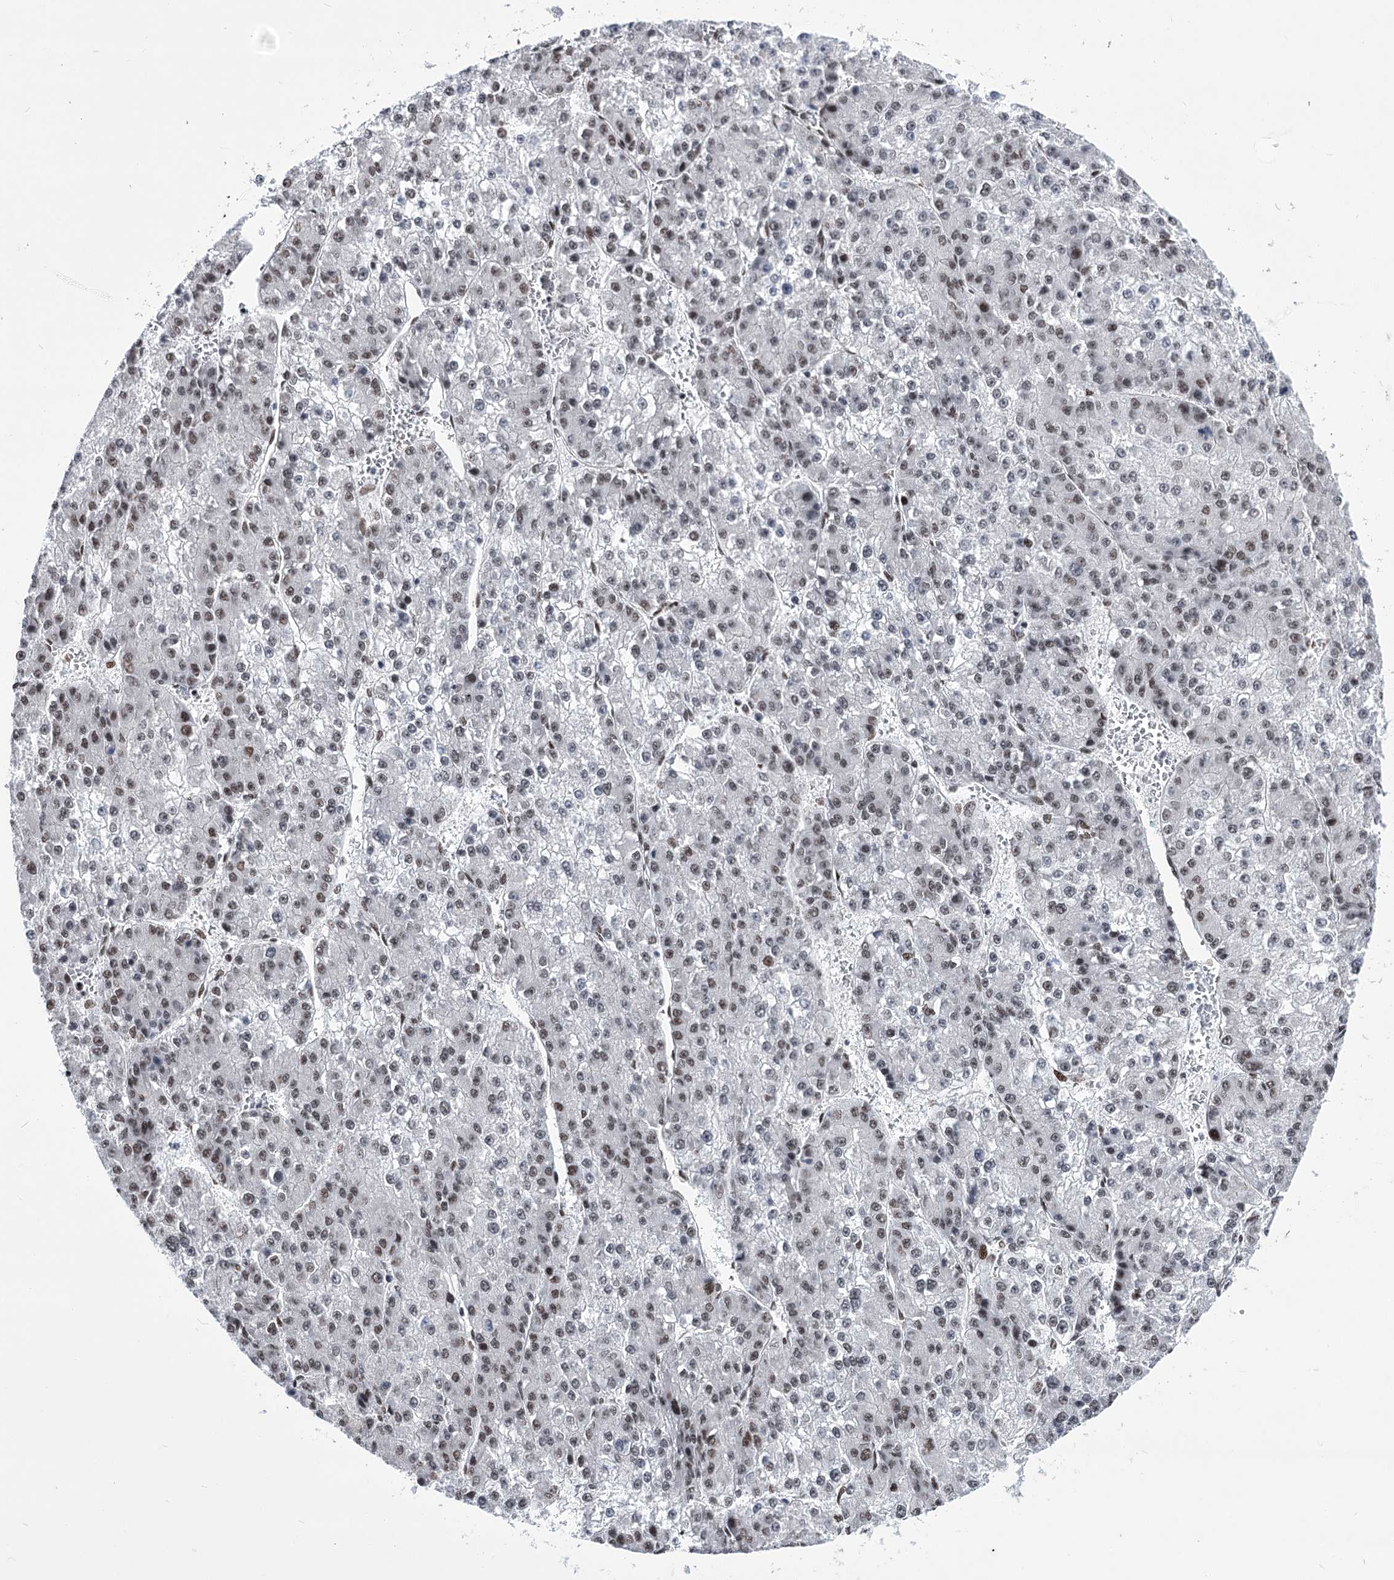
{"staining": {"intensity": "weak", "quantity": "<25%", "location": "nuclear"}, "tissue": "liver cancer", "cell_type": "Tumor cells", "image_type": "cancer", "snomed": [{"axis": "morphology", "description": "Carcinoma, Hepatocellular, NOS"}, {"axis": "topography", "description": "Liver"}], "caption": "Immunohistochemistry photomicrograph of human liver hepatocellular carcinoma stained for a protein (brown), which demonstrates no positivity in tumor cells.", "gene": "POU4F3", "patient": {"sex": "female", "age": 73}}